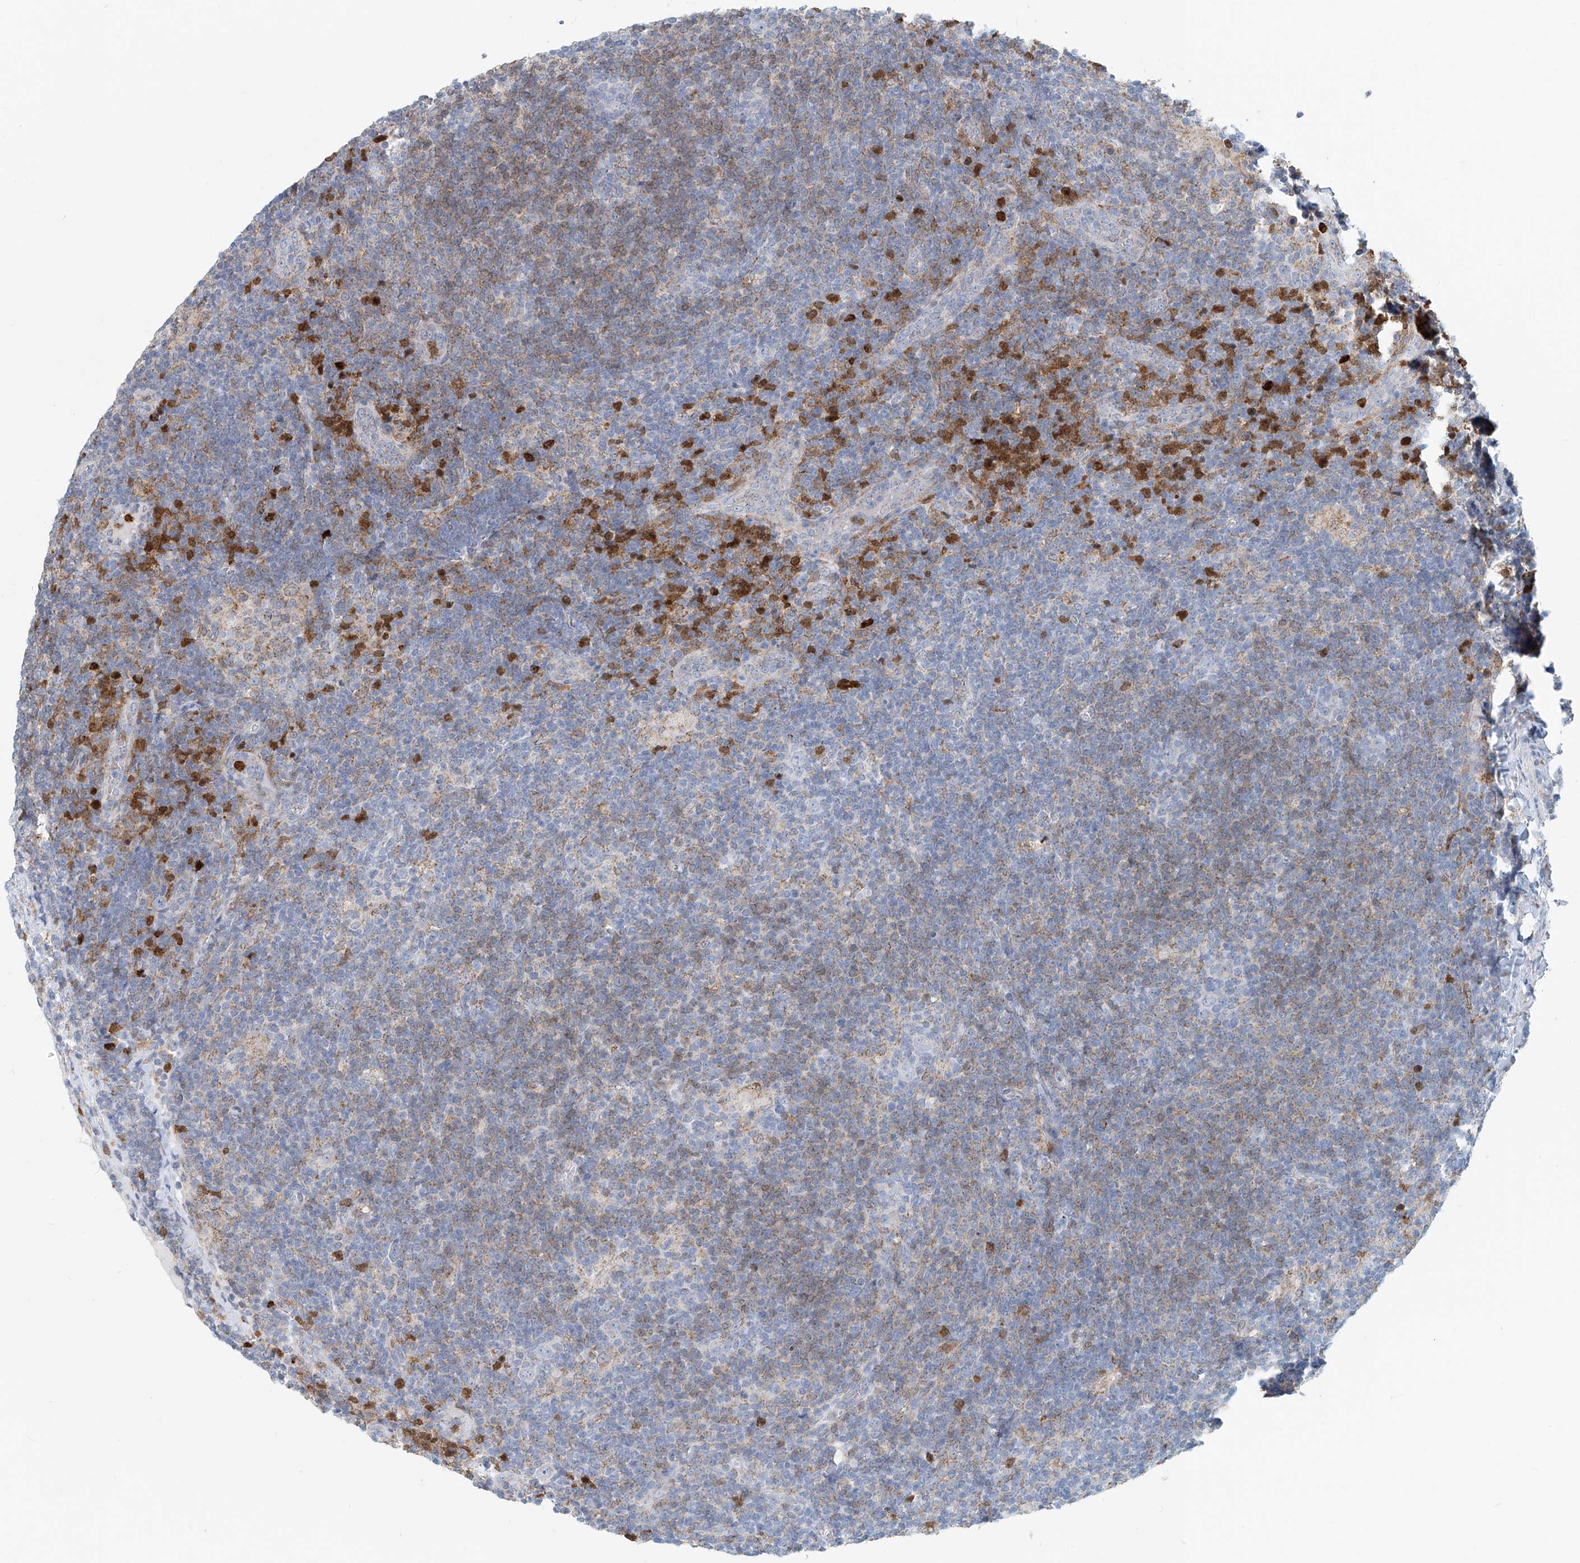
{"staining": {"intensity": "negative", "quantity": "none", "location": "none"}, "tissue": "lymphoma", "cell_type": "Tumor cells", "image_type": "cancer", "snomed": [{"axis": "morphology", "description": "Hodgkin's disease, NOS"}, {"axis": "topography", "description": "Lymph node"}], "caption": "The histopathology image reveals no significant expression in tumor cells of lymphoma. The staining is performed using DAB brown chromogen with nuclei counter-stained in using hematoxylin.", "gene": "PTPRA", "patient": {"sex": "female", "age": 57}}